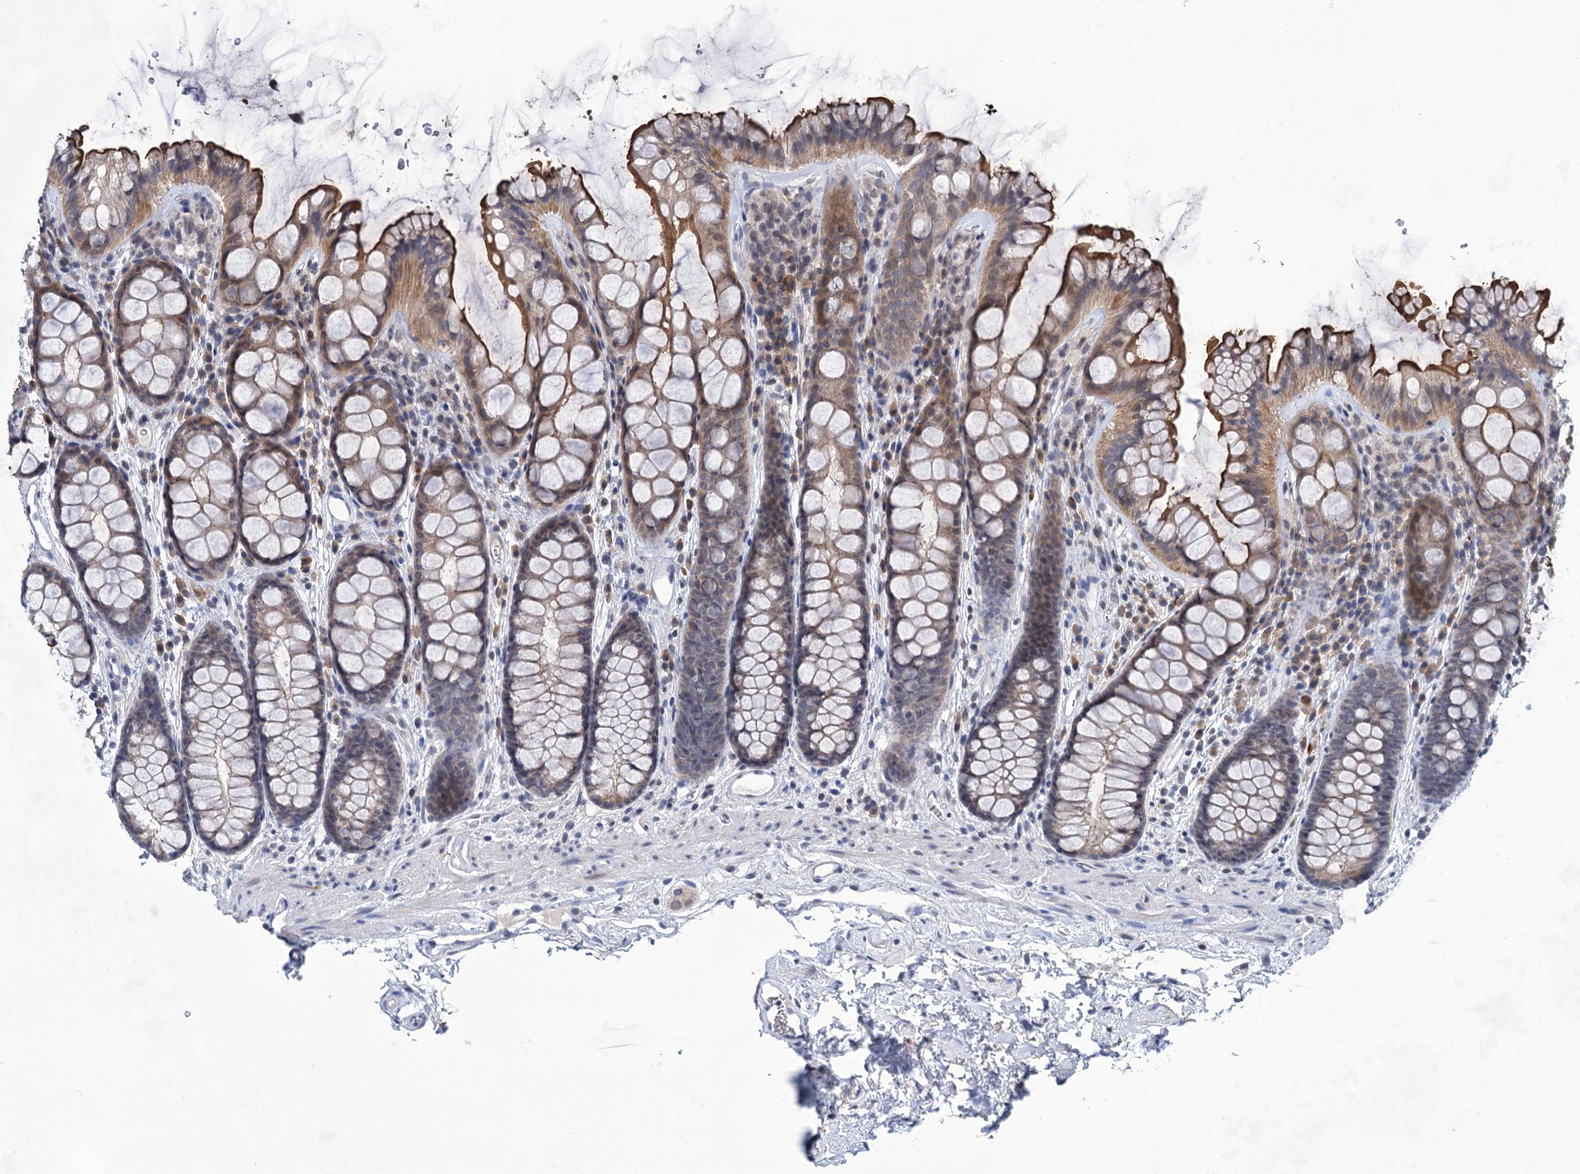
{"staining": {"intensity": "negative", "quantity": "none", "location": "none"}, "tissue": "colon", "cell_type": "Endothelial cells", "image_type": "normal", "snomed": [{"axis": "morphology", "description": "Normal tissue, NOS"}, {"axis": "topography", "description": "Colon"}], "caption": "DAB (3,3'-diaminobenzidine) immunohistochemical staining of normal human colon reveals no significant expression in endothelial cells.", "gene": "TTC17", "patient": {"sex": "female", "age": 82}}